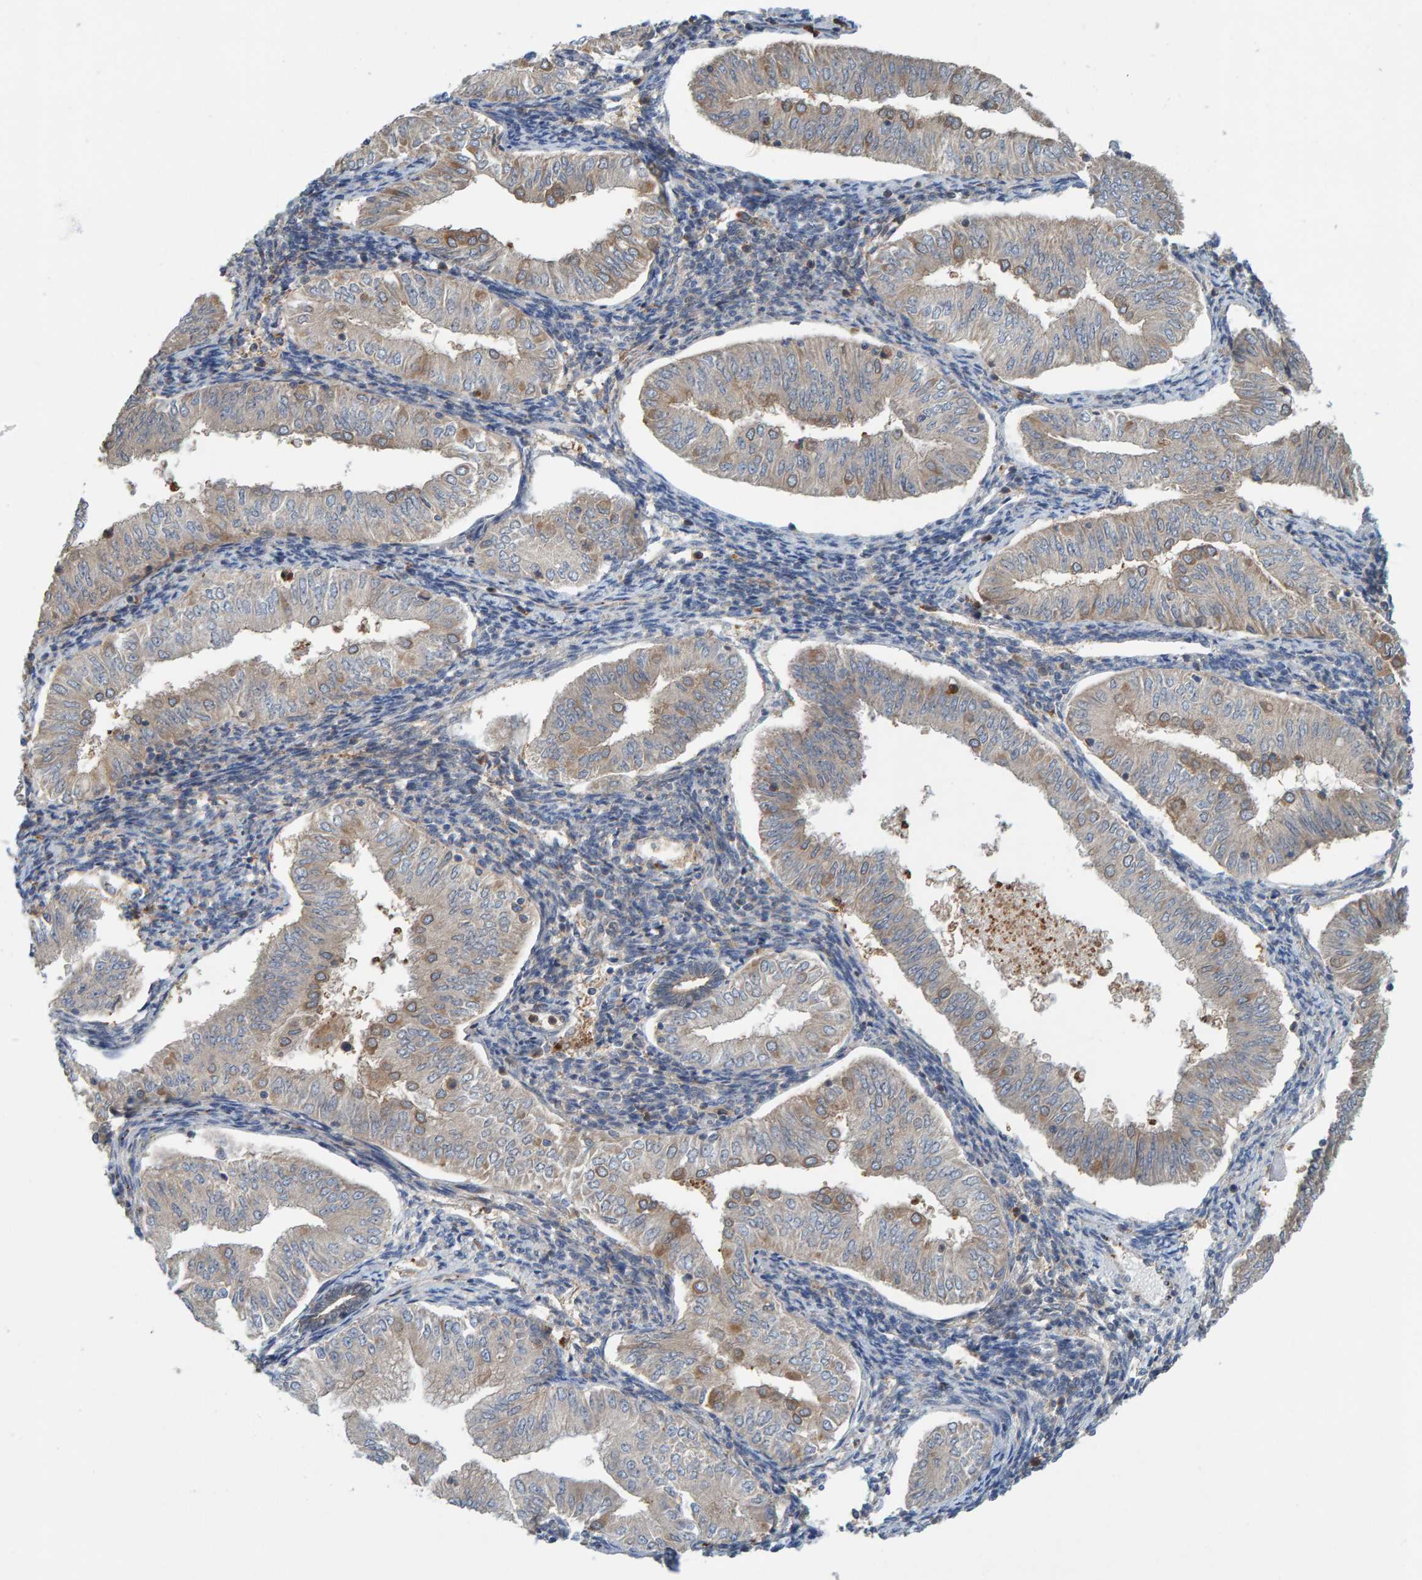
{"staining": {"intensity": "moderate", "quantity": "<25%", "location": "cytoplasmic/membranous"}, "tissue": "endometrial cancer", "cell_type": "Tumor cells", "image_type": "cancer", "snomed": [{"axis": "morphology", "description": "Normal tissue, NOS"}, {"axis": "morphology", "description": "Adenocarcinoma, NOS"}, {"axis": "topography", "description": "Endometrium"}], "caption": "Endometrial cancer was stained to show a protein in brown. There is low levels of moderate cytoplasmic/membranous positivity in approximately <25% of tumor cells.", "gene": "KIAA0753", "patient": {"sex": "female", "age": 53}}